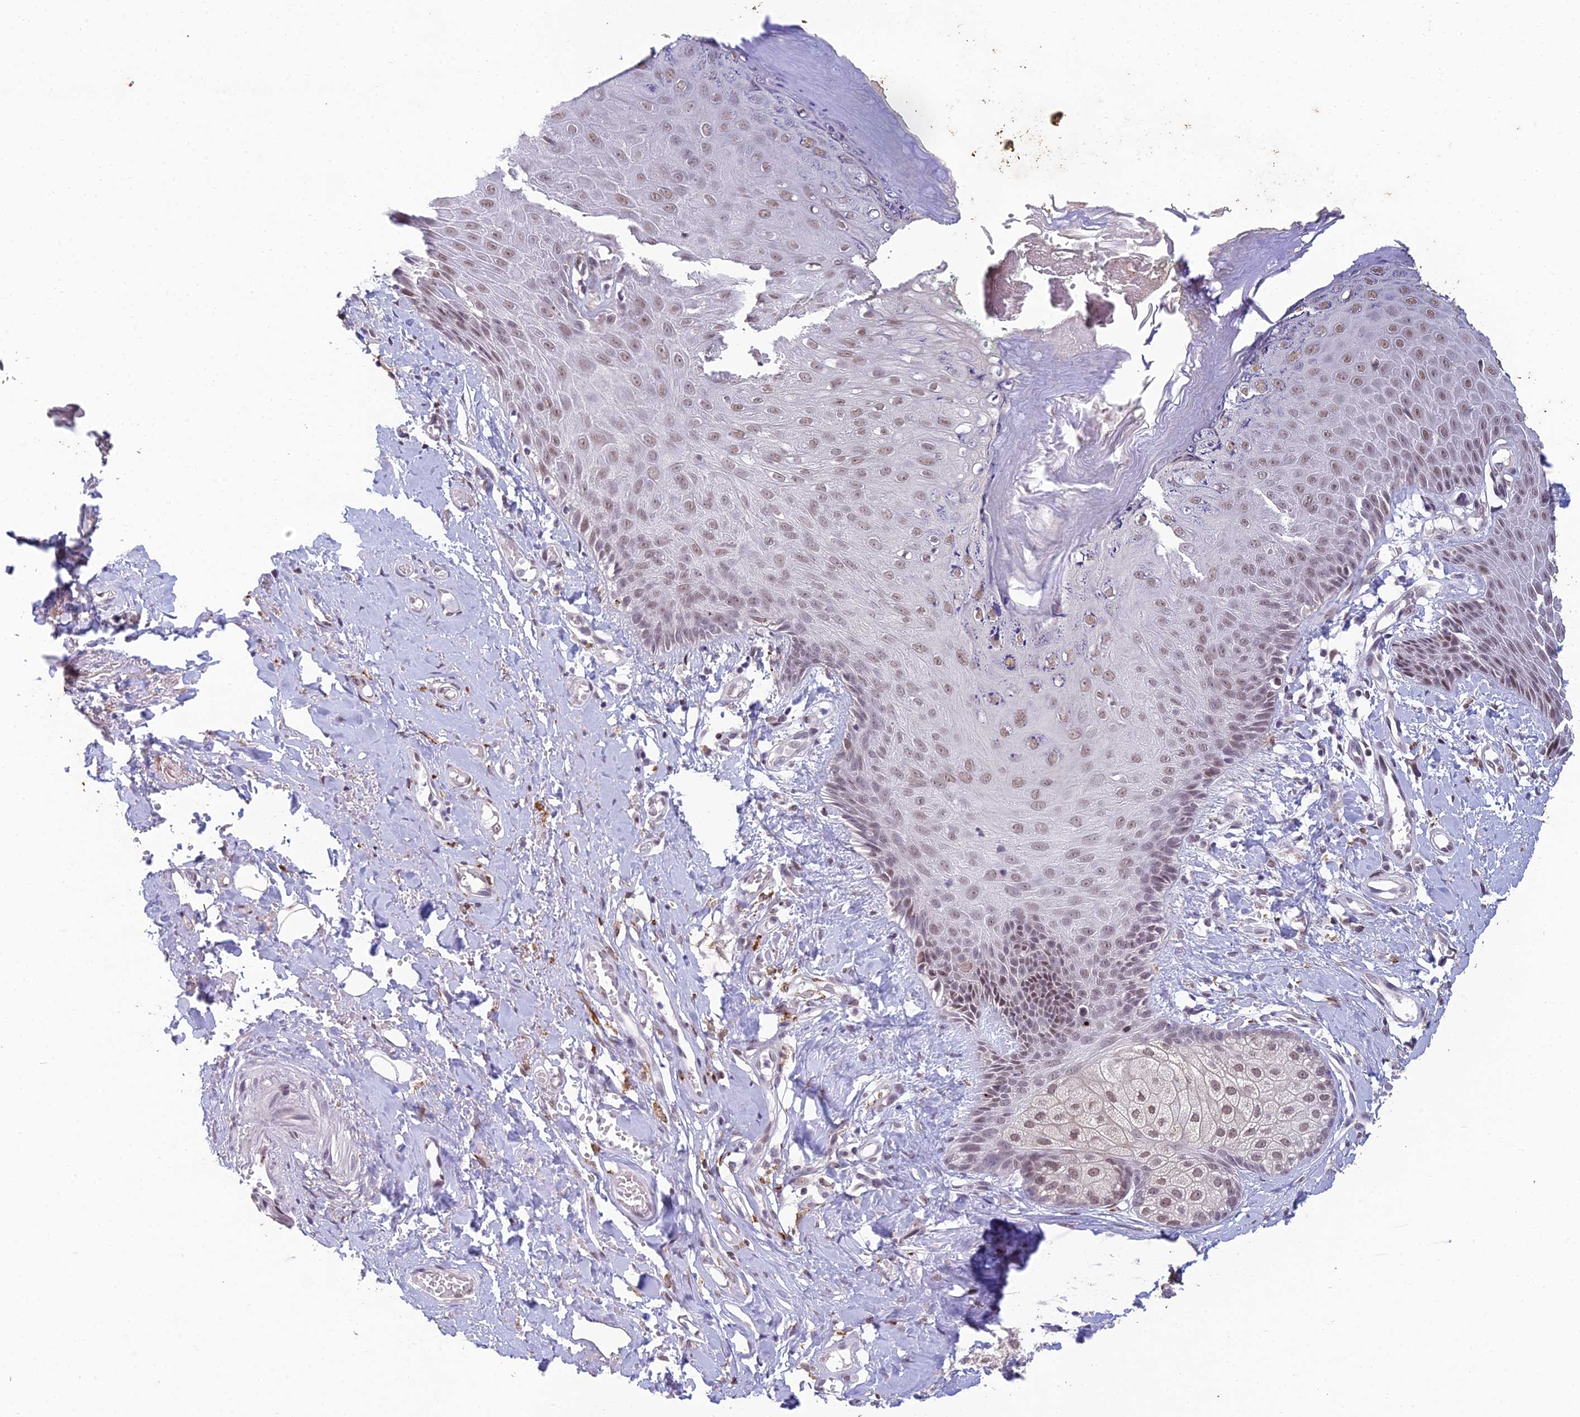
{"staining": {"intensity": "moderate", "quantity": ">75%", "location": "nuclear"}, "tissue": "skin", "cell_type": "Epidermal cells", "image_type": "normal", "snomed": [{"axis": "morphology", "description": "Normal tissue, NOS"}, {"axis": "topography", "description": "Anal"}], "caption": "IHC (DAB (3,3'-diaminobenzidine)) staining of normal skin reveals moderate nuclear protein expression in about >75% of epidermal cells.", "gene": "ABHD17A", "patient": {"sex": "male", "age": 78}}